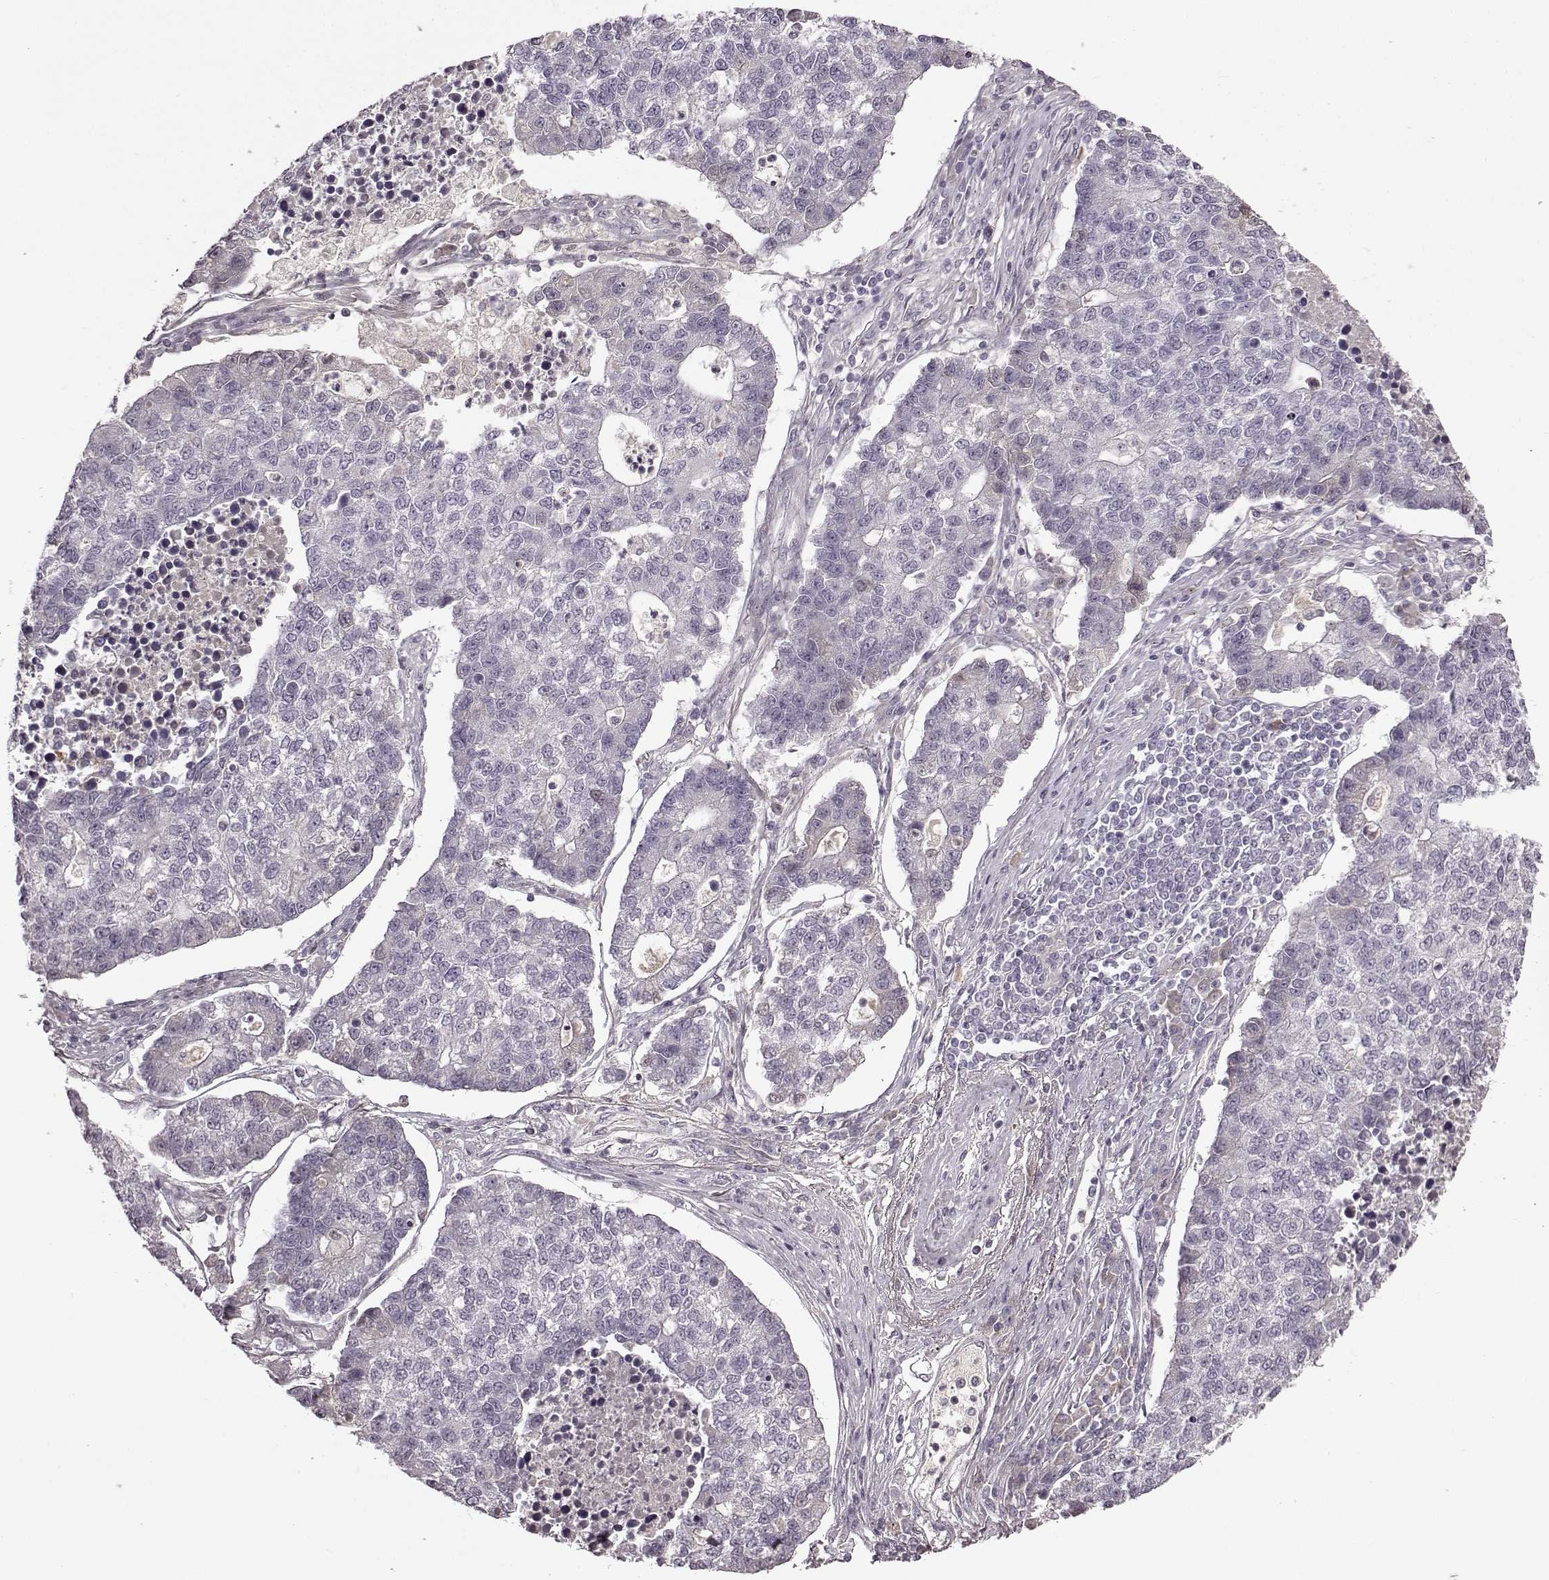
{"staining": {"intensity": "negative", "quantity": "none", "location": "none"}, "tissue": "lung cancer", "cell_type": "Tumor cells", "image_type": "cancer", "snomed": [{"axis": "morphology", "description": "Adenocarcinoma, NOS"}, {"axis": "topography", "description": "Lung"}], "caption": "Photomicrograph shows no significant protein staining in tumor cells of lung cancer.", "gene": "CNGA3", "patient": {"sex": "male", "age": 57}}